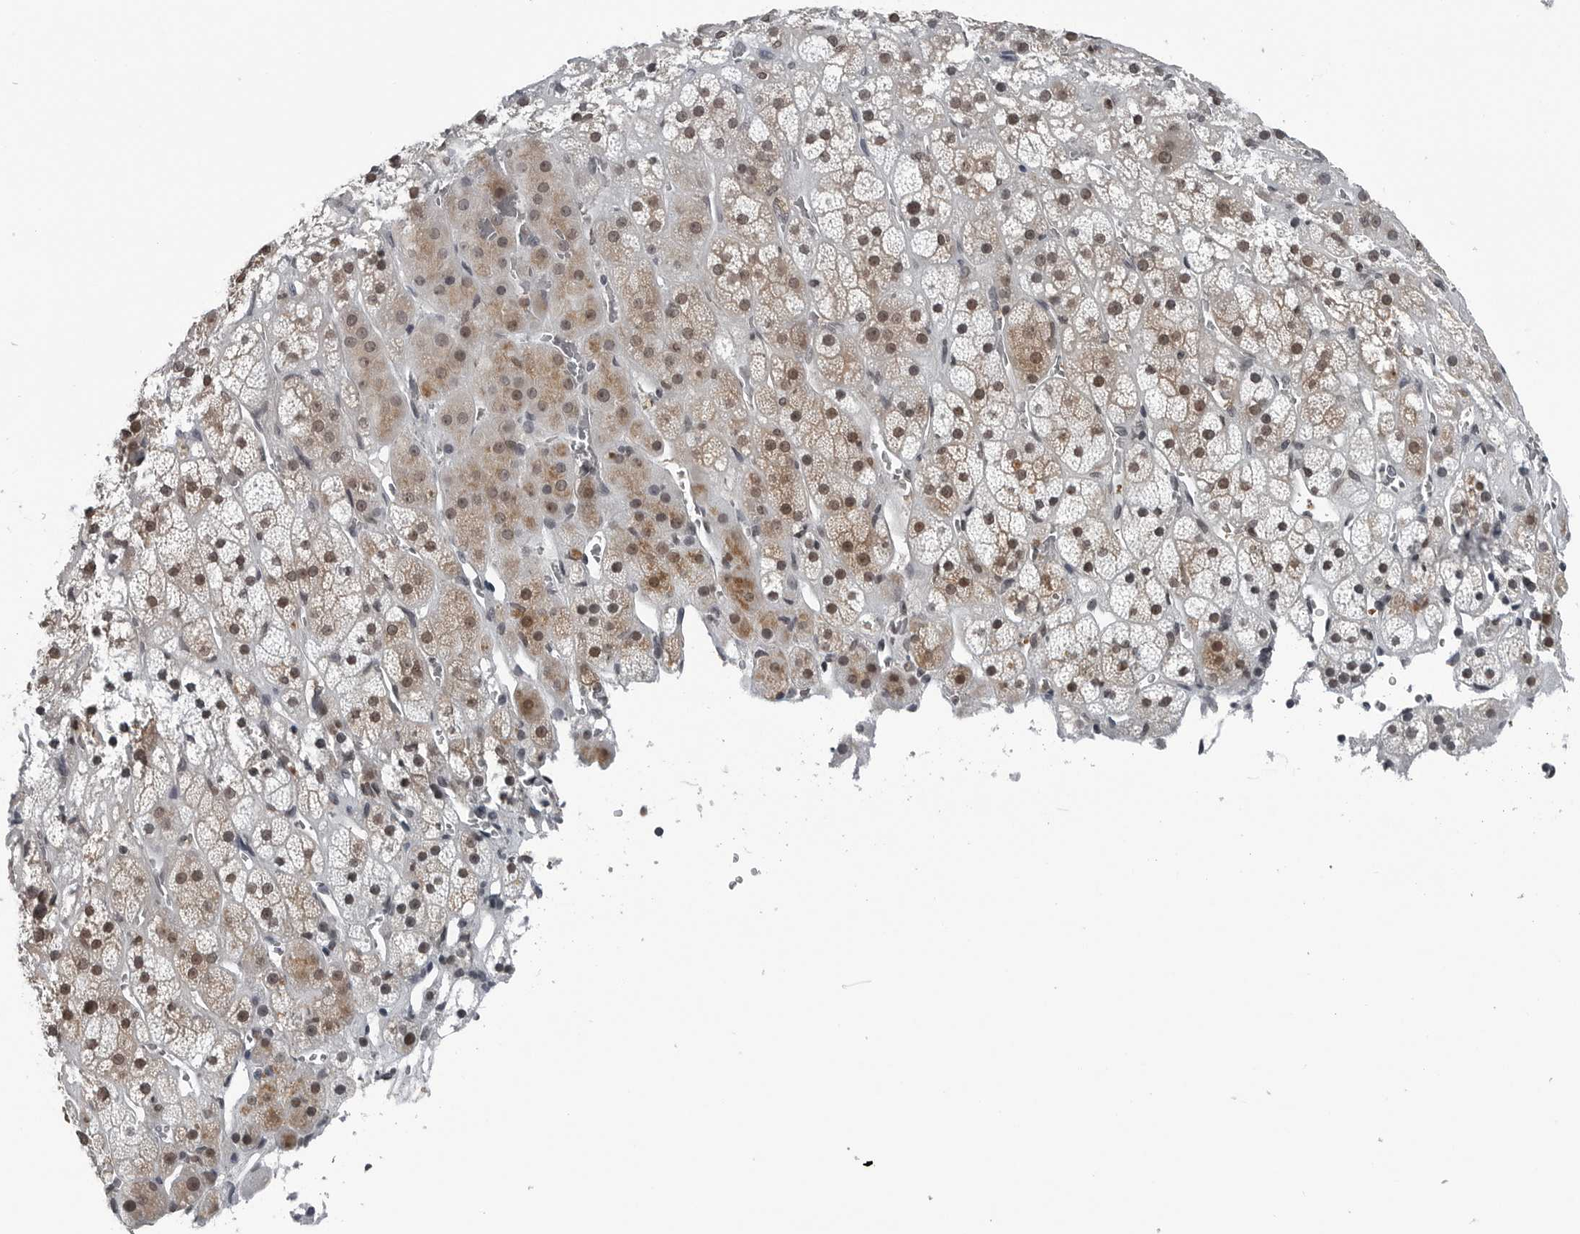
{"staining": {"intensity": "moderate", "quantity": ">75%", "location": "cytoplasmic/membranous,nuclear"}, "tissue": "adrenal gland", "cell_type": "Glandular cells", "image_type": "normal", "snomed": [{"axis": "morphology", "description": "Normal tissue, NOS"}, {"axis": "topography", "description": "Adrenal gland"}], "caption": "Protein positivity by immunohistochemistry (IHC) displays moderate cytoplasmic/membranous,nuclear positivity in approximately >75% of glandular cells in benign adrenal gland.", "gene": "AKR1A1", "patient": {"sex": "male", "age": 57}}